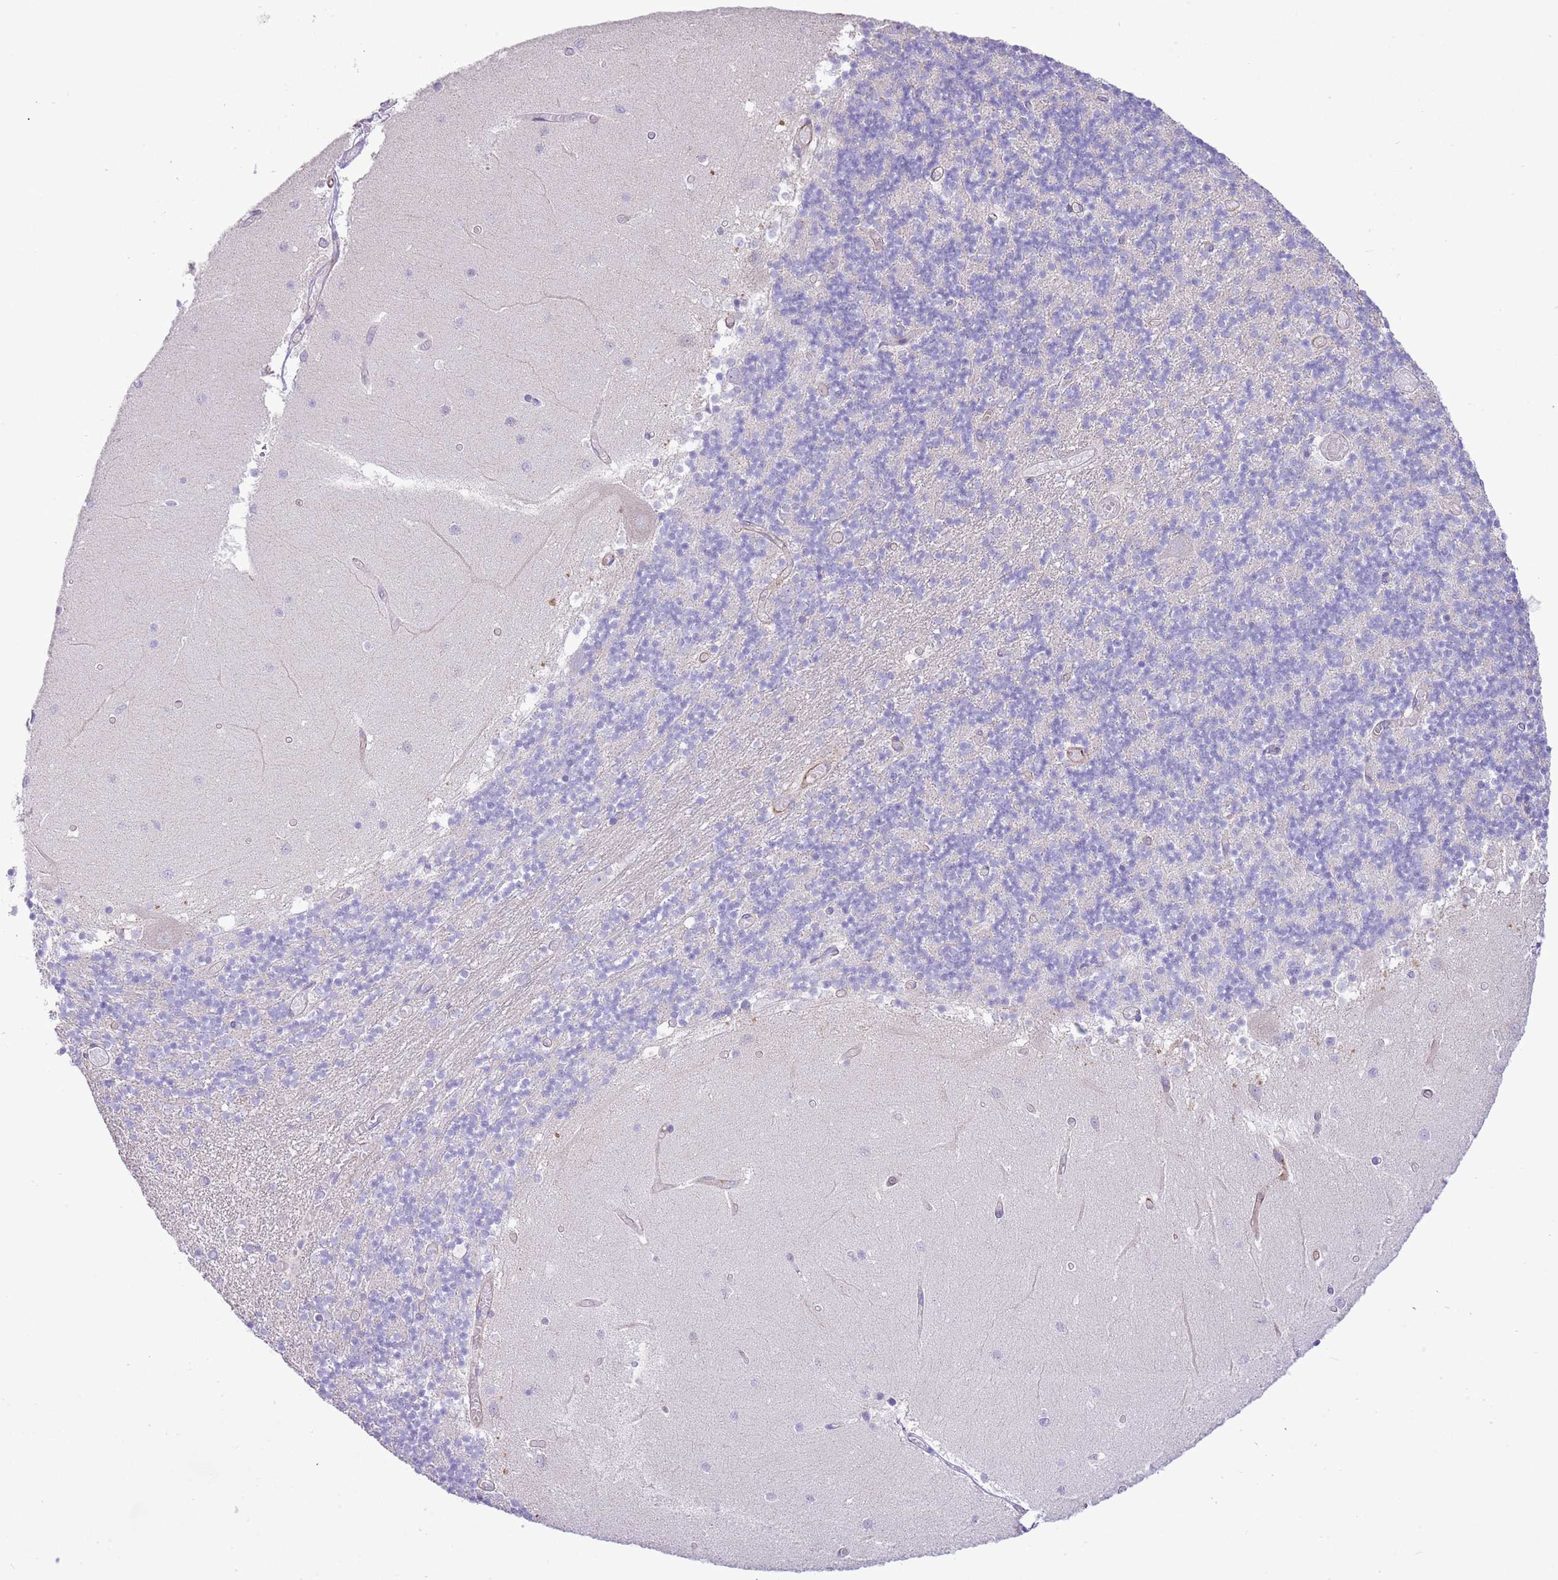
{"staining": {"intensity": "negative", "quantity": "none", "location": "none"}, "tissue": "cerebellum", "cell_type": "Cells in granular layer", "image_type": "normal", "snomed": [{"axis": "morphology", "description": "Normal tissue, NOS"}, {"axis": "topography", "description": "Cerebellum"}], "caption": "This is an immunohistochemistry histopathology image of benign cerebellum. There is no expression in cells in granular layer.", "gene": "OAZ2", "patient": {"sex": "female", "age": 28}}